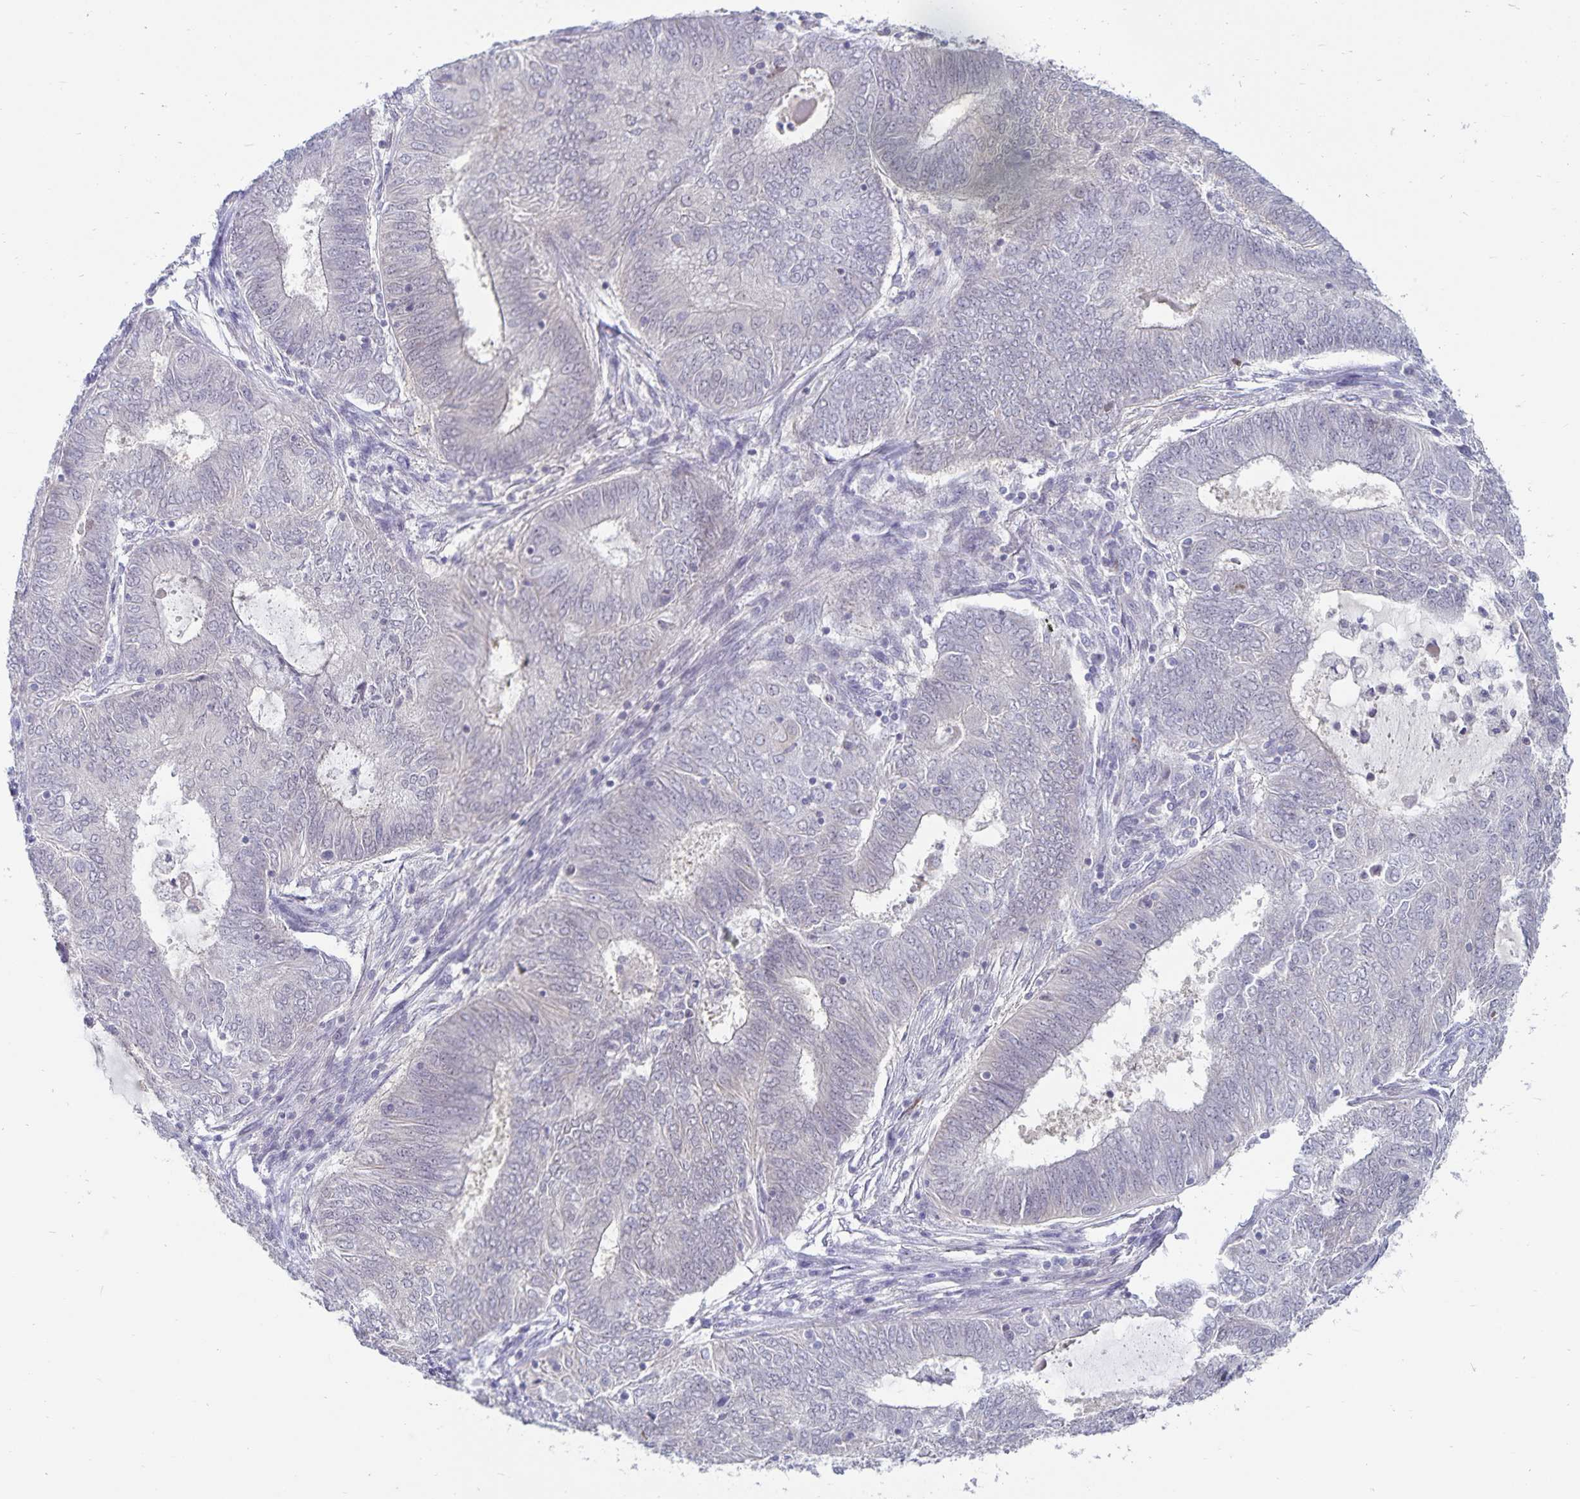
{"staining": {"intensity": "negative", "quantity": "none", "location": "none"}, "tissue": "endometrial cancer", "cell_type": "Tumor cells", "image_type": "cancer", "snomed": [{"axis": "morphology", "description": "Adenocarcinoma, NOS"}, {"axis": "topography", "description": "Endometrium"}], "caption": "Tumor cells are negative for brown protein staining in endometrial cancer (adenocarcinoma).", "gene": "CDKN2B", "patient": {"sex": "female", "age": 62}}